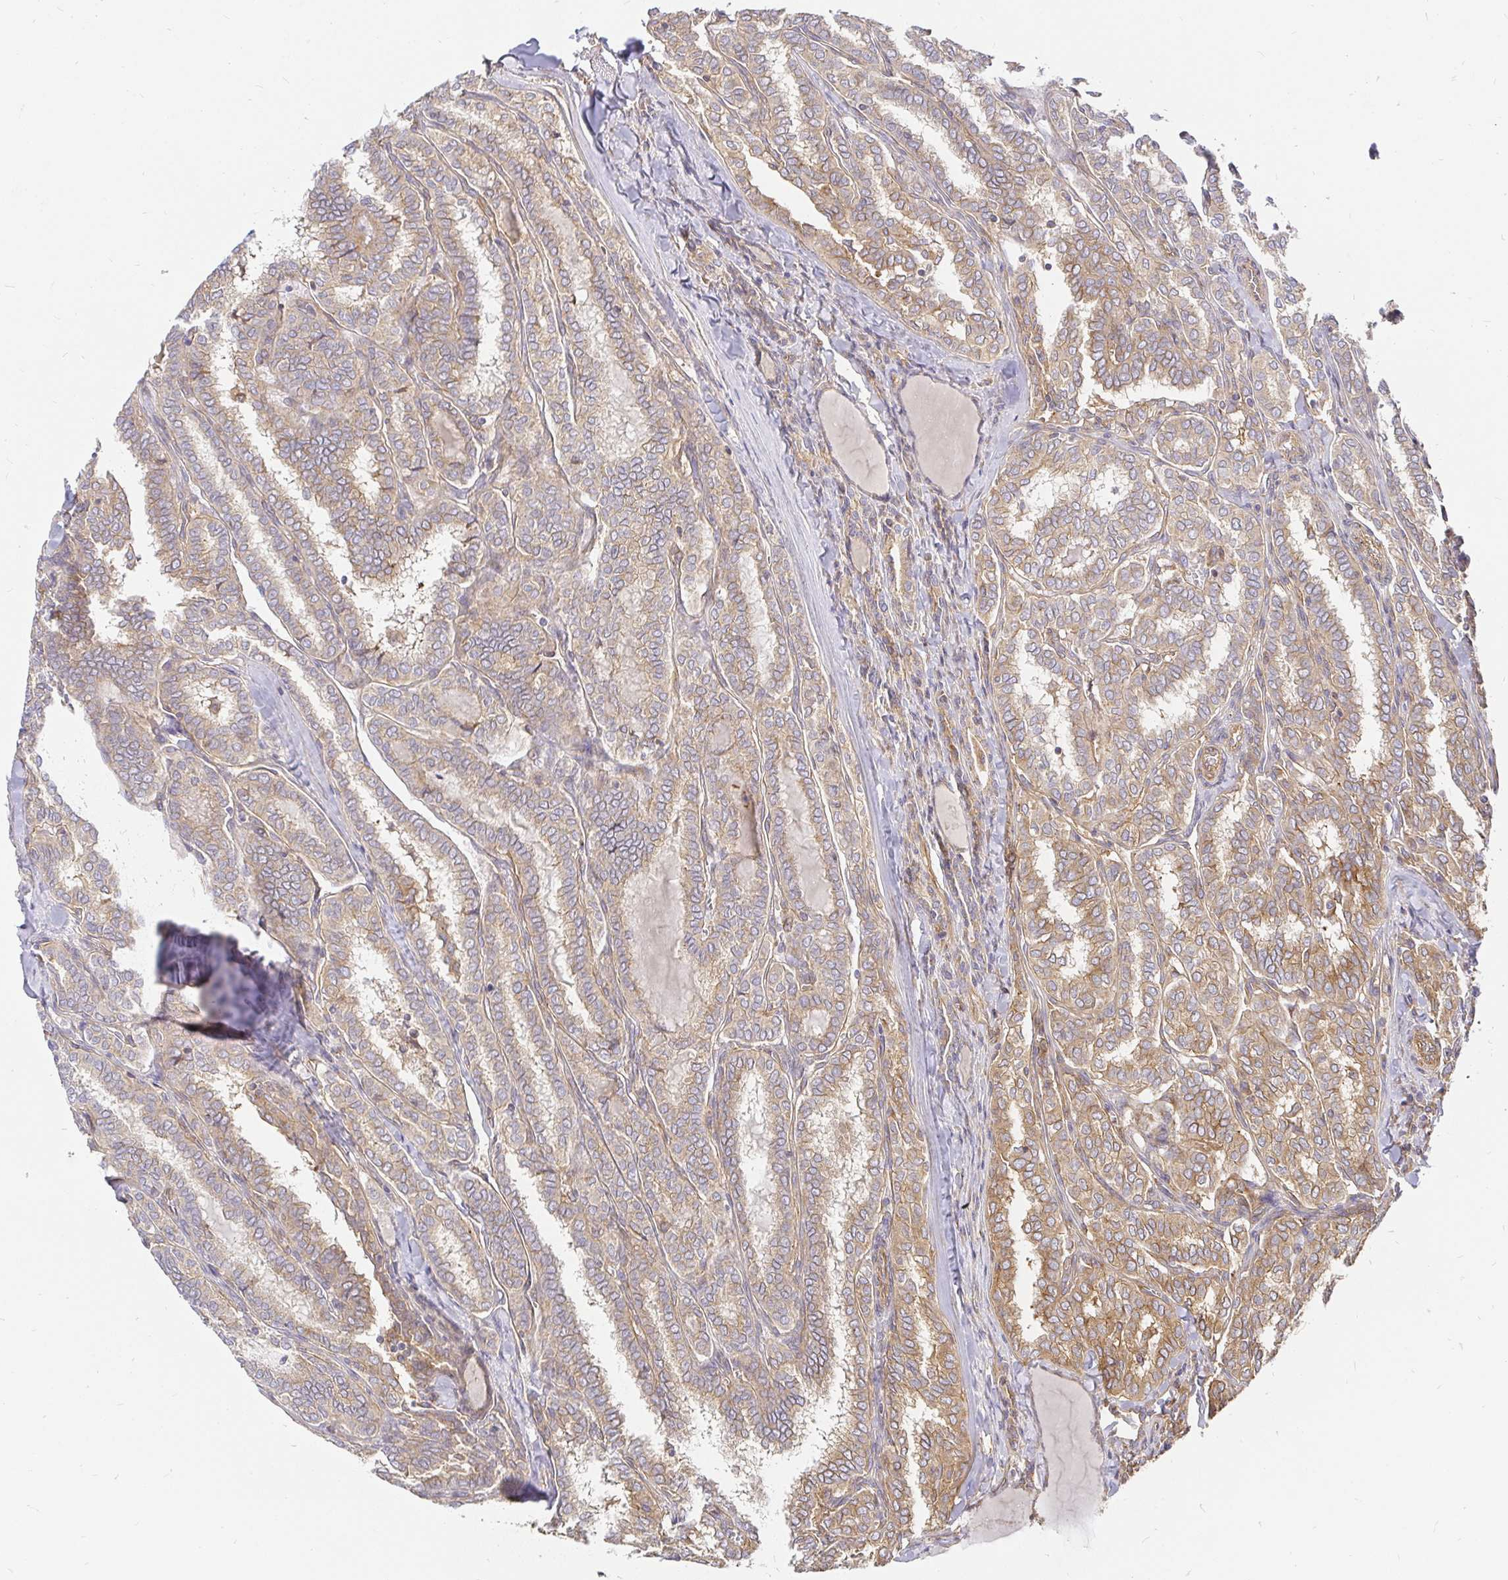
{"staining": {"intensity": "moderate", "quantity": "25%-75%", "location": "cytoplasmic/membranous"}, "tissue": "thyroid cancer", "cell_type": "Tumor cells", "image_type": "cancer", "snomed": [{"axis": "morphology", "description": "Papillary adenocarcinoma, NOS"}, {"axis": "topography", "description": "Thyroid gland"}], "caption": "IHC (DAB) staining of papillary adenocarcinoma (thyroid) exhibits moderate cytoplasmic/membranous protein staining in approximately 25%-75% of tumor cells. Immunohistochemistry stains the protein in brown and the nuclei are stained blue.", "gene": "KIF5B", "patient": {"sex": "female", "age": 30}}